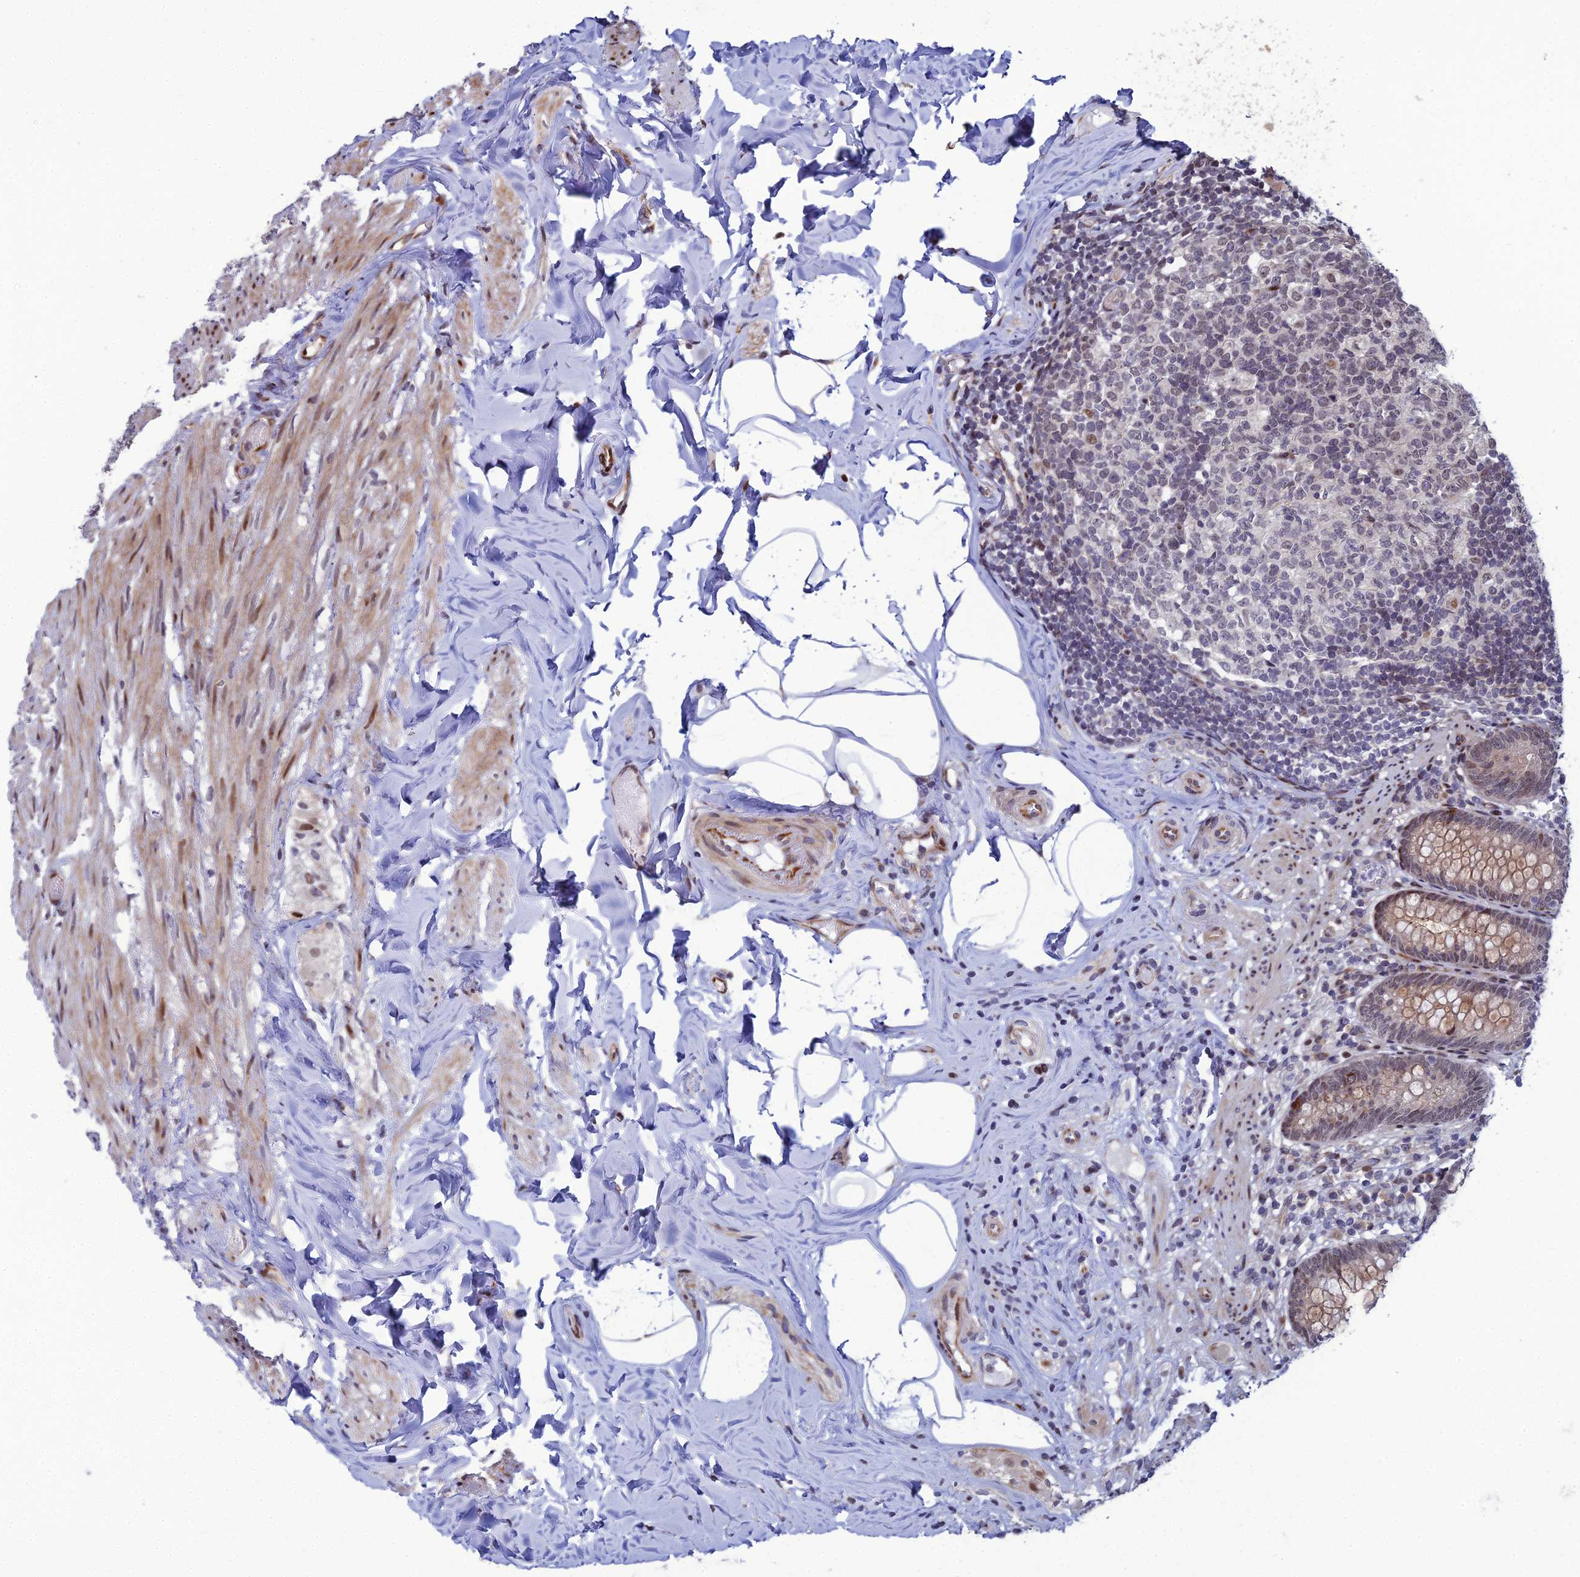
{"staining": {"intensity": "moderate", "quantity": "25%-75%", "location": "cytoplasmic/membranous,nuclear"}, "tissue": "appendix", "cell_type": "Glandular cells", "image_type": "normal", "snomed": [{"axis": "morphology", "description": "Normal tissue, NOS"}, {"axis": "topography", "description": "Appendix"}], "caption": "Immunohistochemistry (DAB (3,3'-diaminobenzidine)) staining of benign appendix reveals moderate cytoplasmic/membranous,nuclear protein positivity in about 25%-75% of glandular cells.", "gene": "ZNF668", "patient": {"sex": "male", "age": 55}}